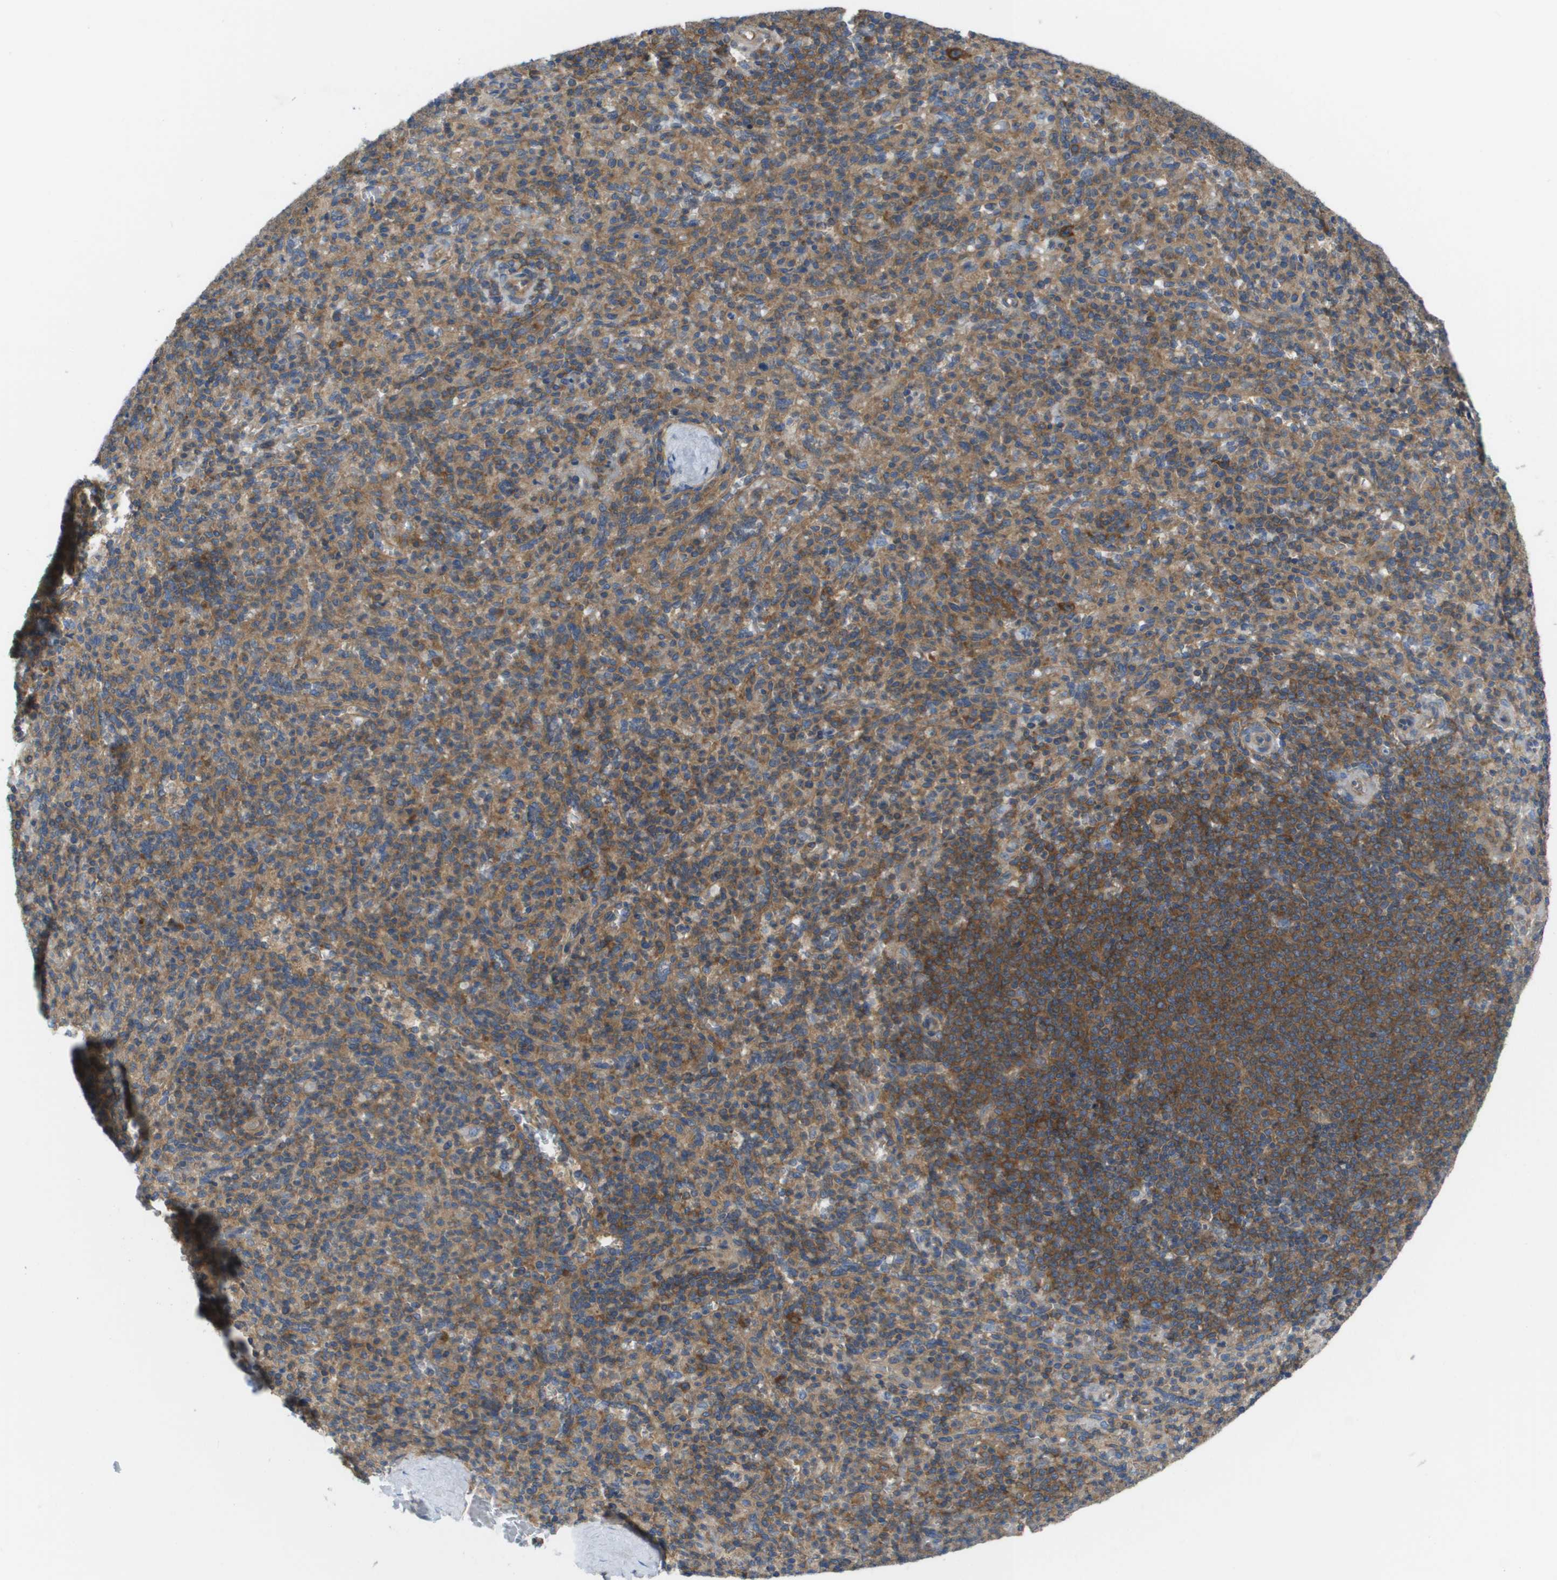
{"staining": {"intensity": "moderate", "quantity": ">75%", "location": "cytoplasmic/membranous"}, "tissue": "spleen", "cell_type": "Cells in red pulp", "image_type": "normal", "snomed": [{"axis": "morphology", "description": "Normal tissue, NOS"}, {"axis": "topography", "description": "Spleen"}], "caption": "Immunohistochemistry (IHC) of normal spleen reveals medium levels of moderate cytoplasmic/membranous staining in about >75% of cells in red pulp. The staining was performed using DAB to visualize the protein expression in brown, while the nuclei were stained in blue with hematoxylin (Magnification: 20x).", "gene": "EIF4G2", "patient": {"sex": "male", "age": 36}}